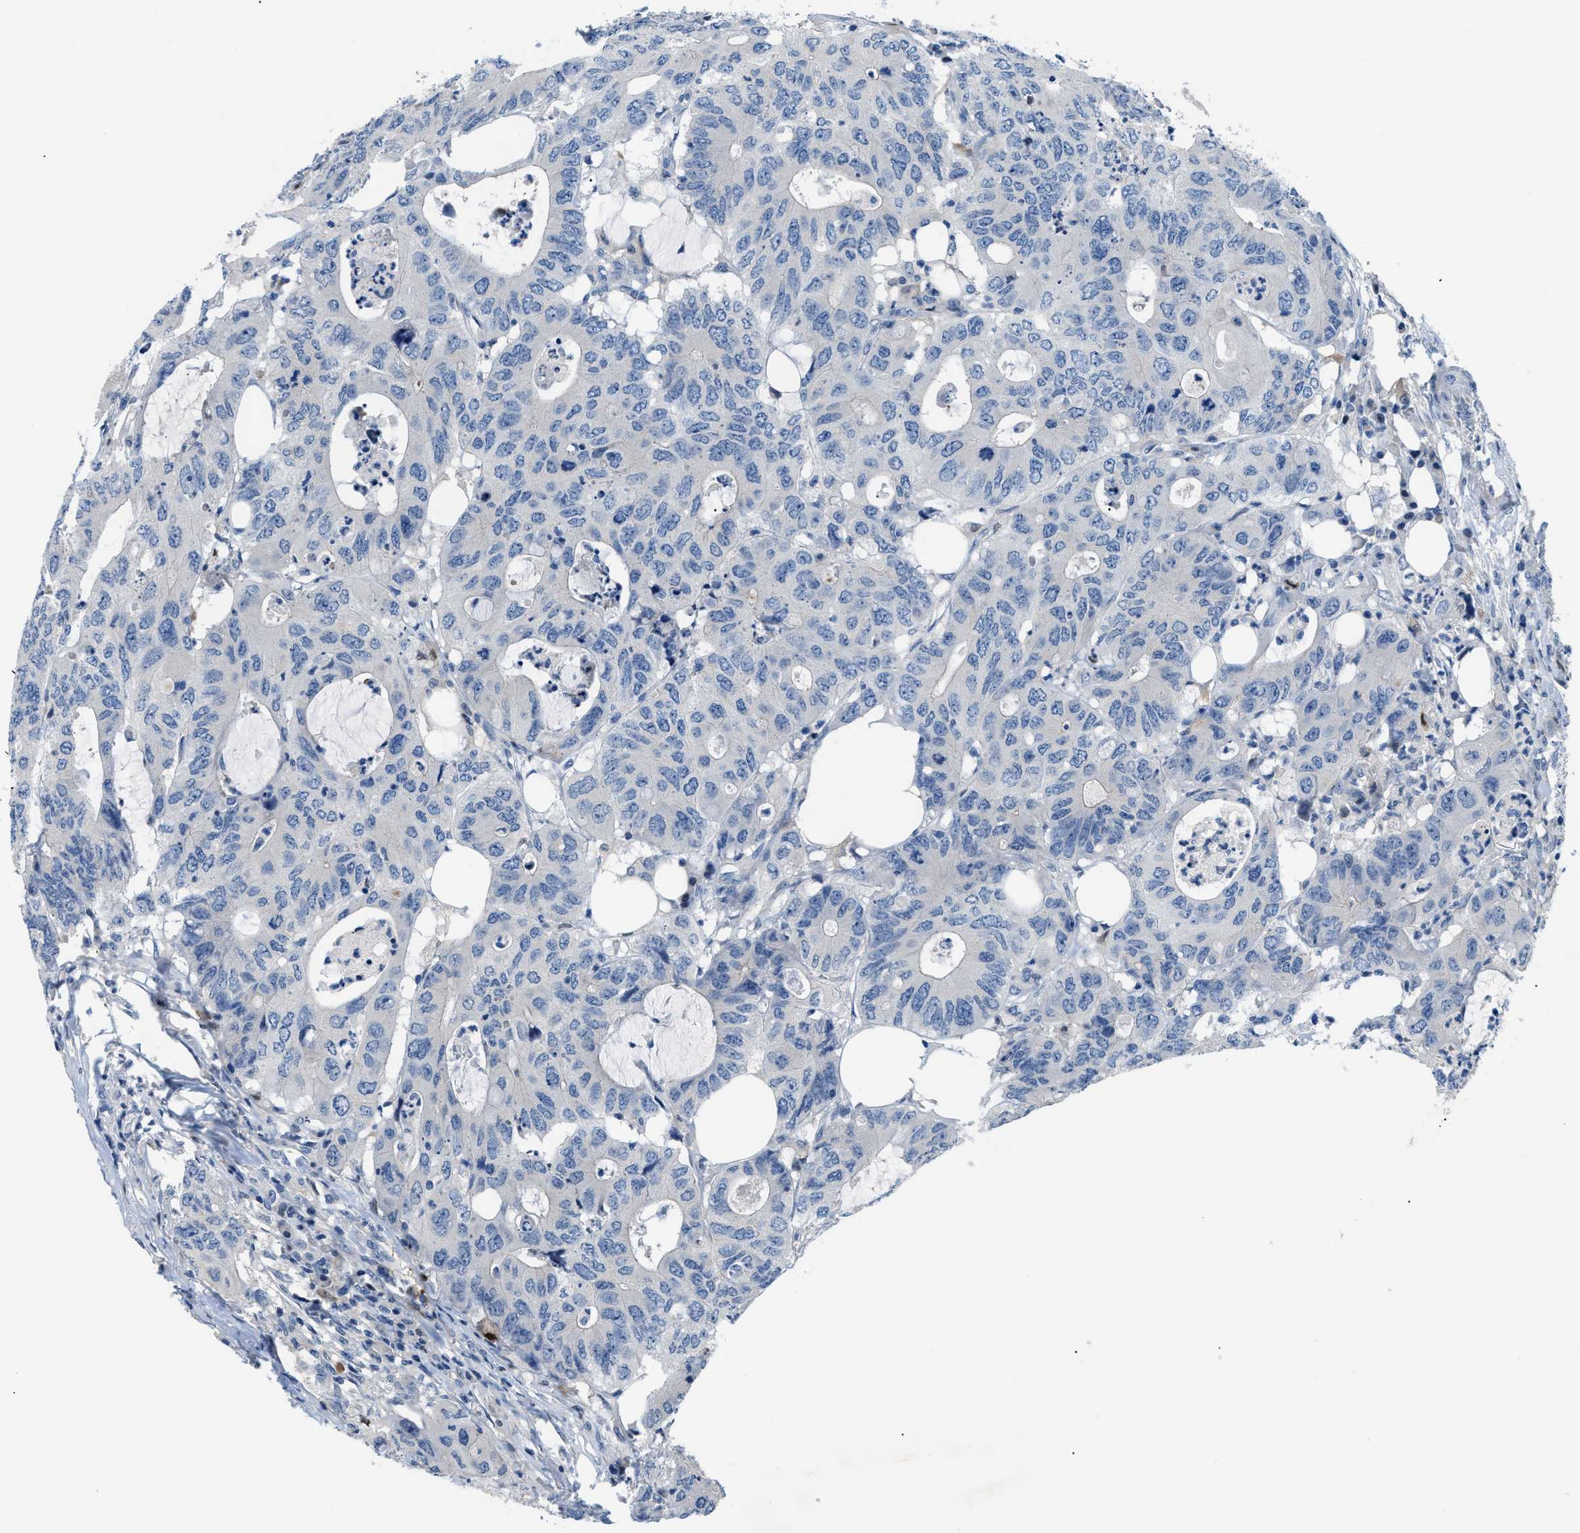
{"staining": {"intensity": "negative", "quantity": "none", "location": "none"}, "tissue": "colorectal cancer", "cell_type": "Tumor cells", "image_type": "cancer", "snomed": [{"axis": "morphology", "description": "Adenocarcinoma, NOS"}, {"axis": "topography", "description": "Colon"}], "caption": "Immunohistochemical staining of colorectal cancer exhibits no significant positivity in tumor cells. Brightfield microscopy of immunohistochemistry stained with DAB (3,3'-diaminobenzidine) (brown) and hematoxylin (blue), captured at high magnification.", "gene": "FDCSP", "patient": {"sex": "male", "age": 71}}